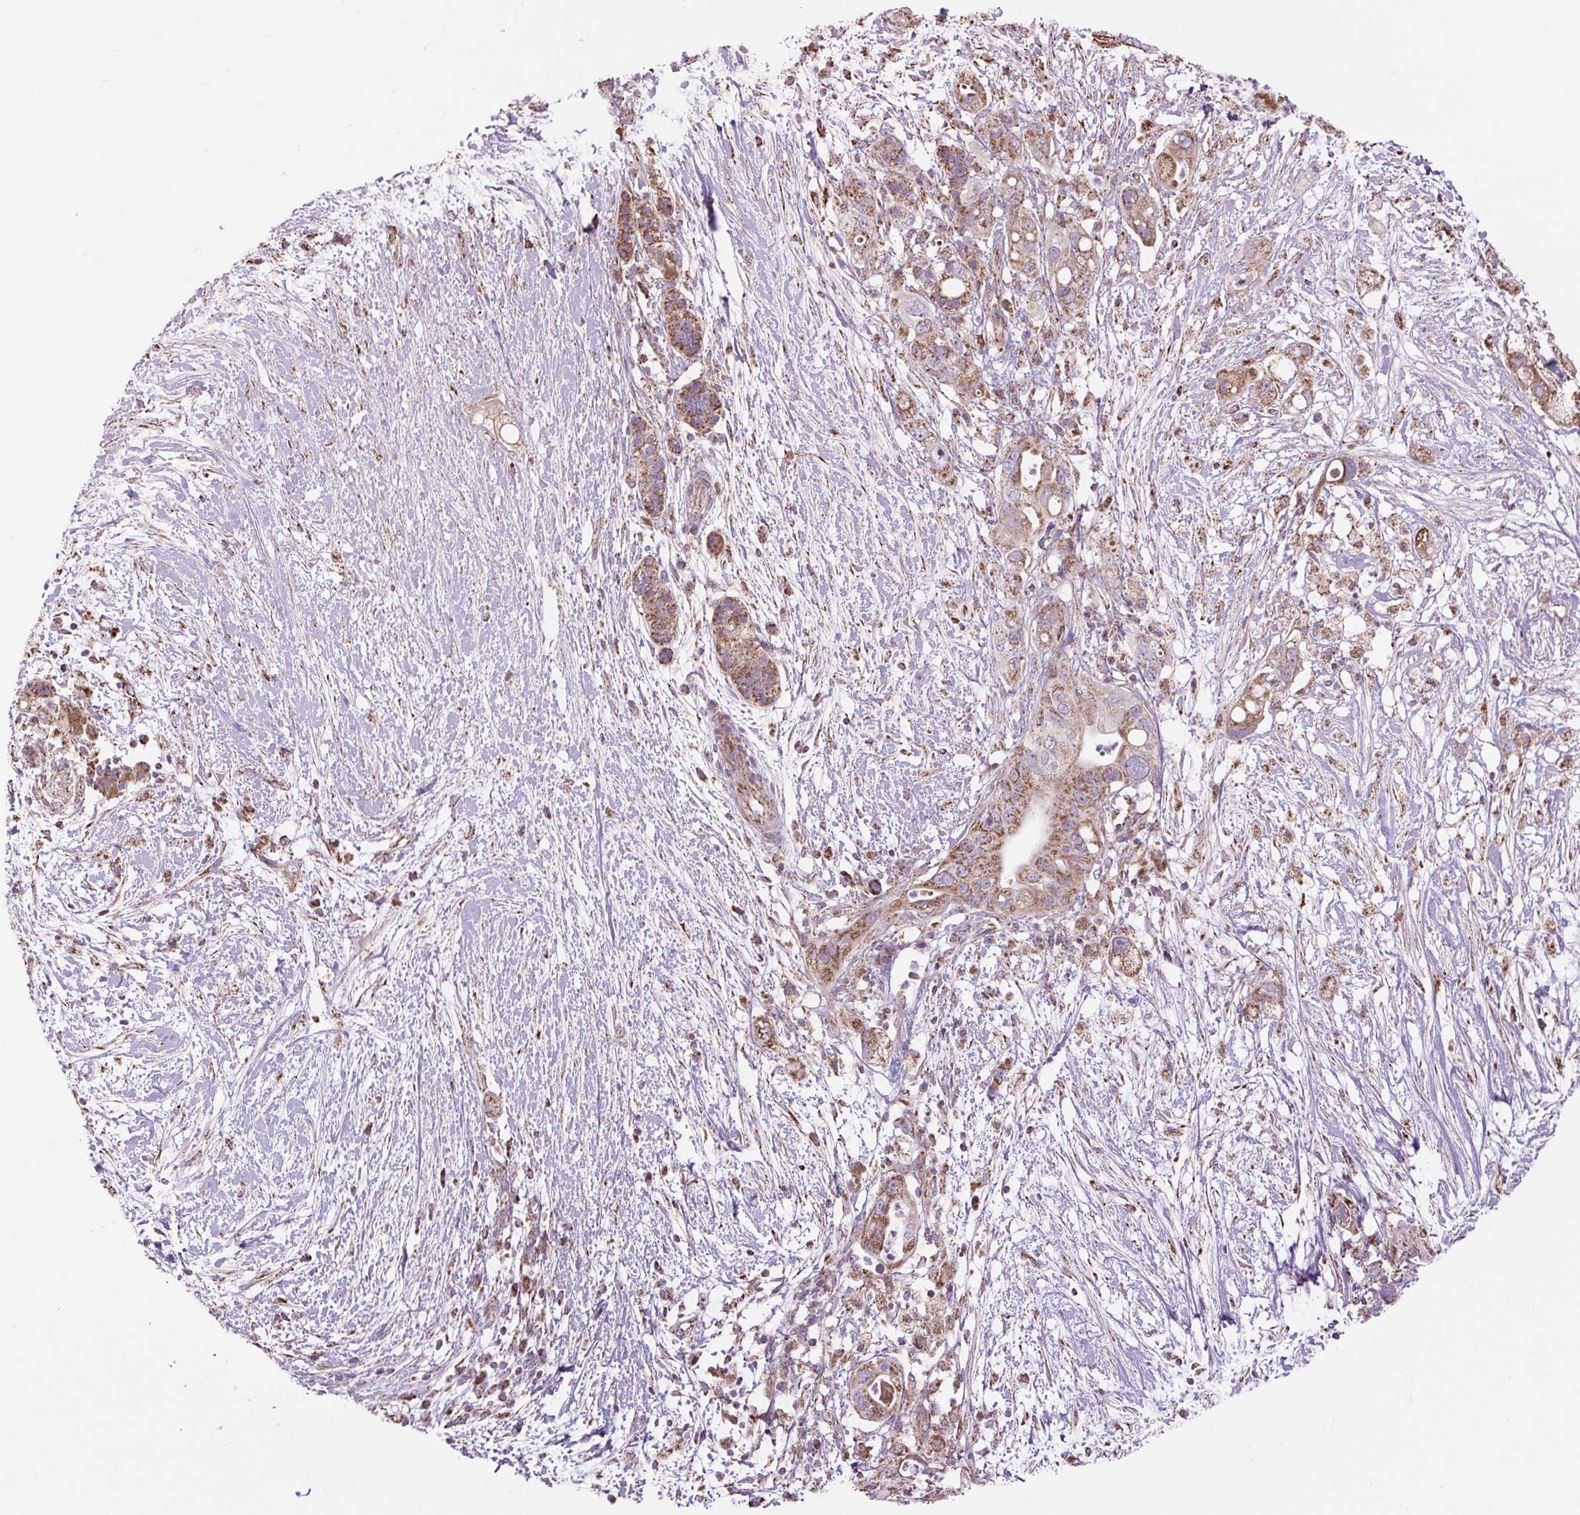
{"staining": {"intensity": "moderate", "quantity": ">75%", "location": "cytoplasmic/membranous"}, "tissue": "pancreatic cancer", "cell_type": "Tumor cells", "image_type": "cancer", "snomed": [{"axis": "morphology", "description": "Adenocarcinoma, NOS"}, {"axis": "topography", "description": "Pancreas"}], "caption": "This photomicrograph shows immunohistochemistry (IHC) staining of human pancreatic cancer (adenocarcinoma), with medium moderate cytoplasmic/membranous staining in about >75% of tumor cells.", "gene": "PLCG1", "patient": {"sex": "female", "age": 72}}